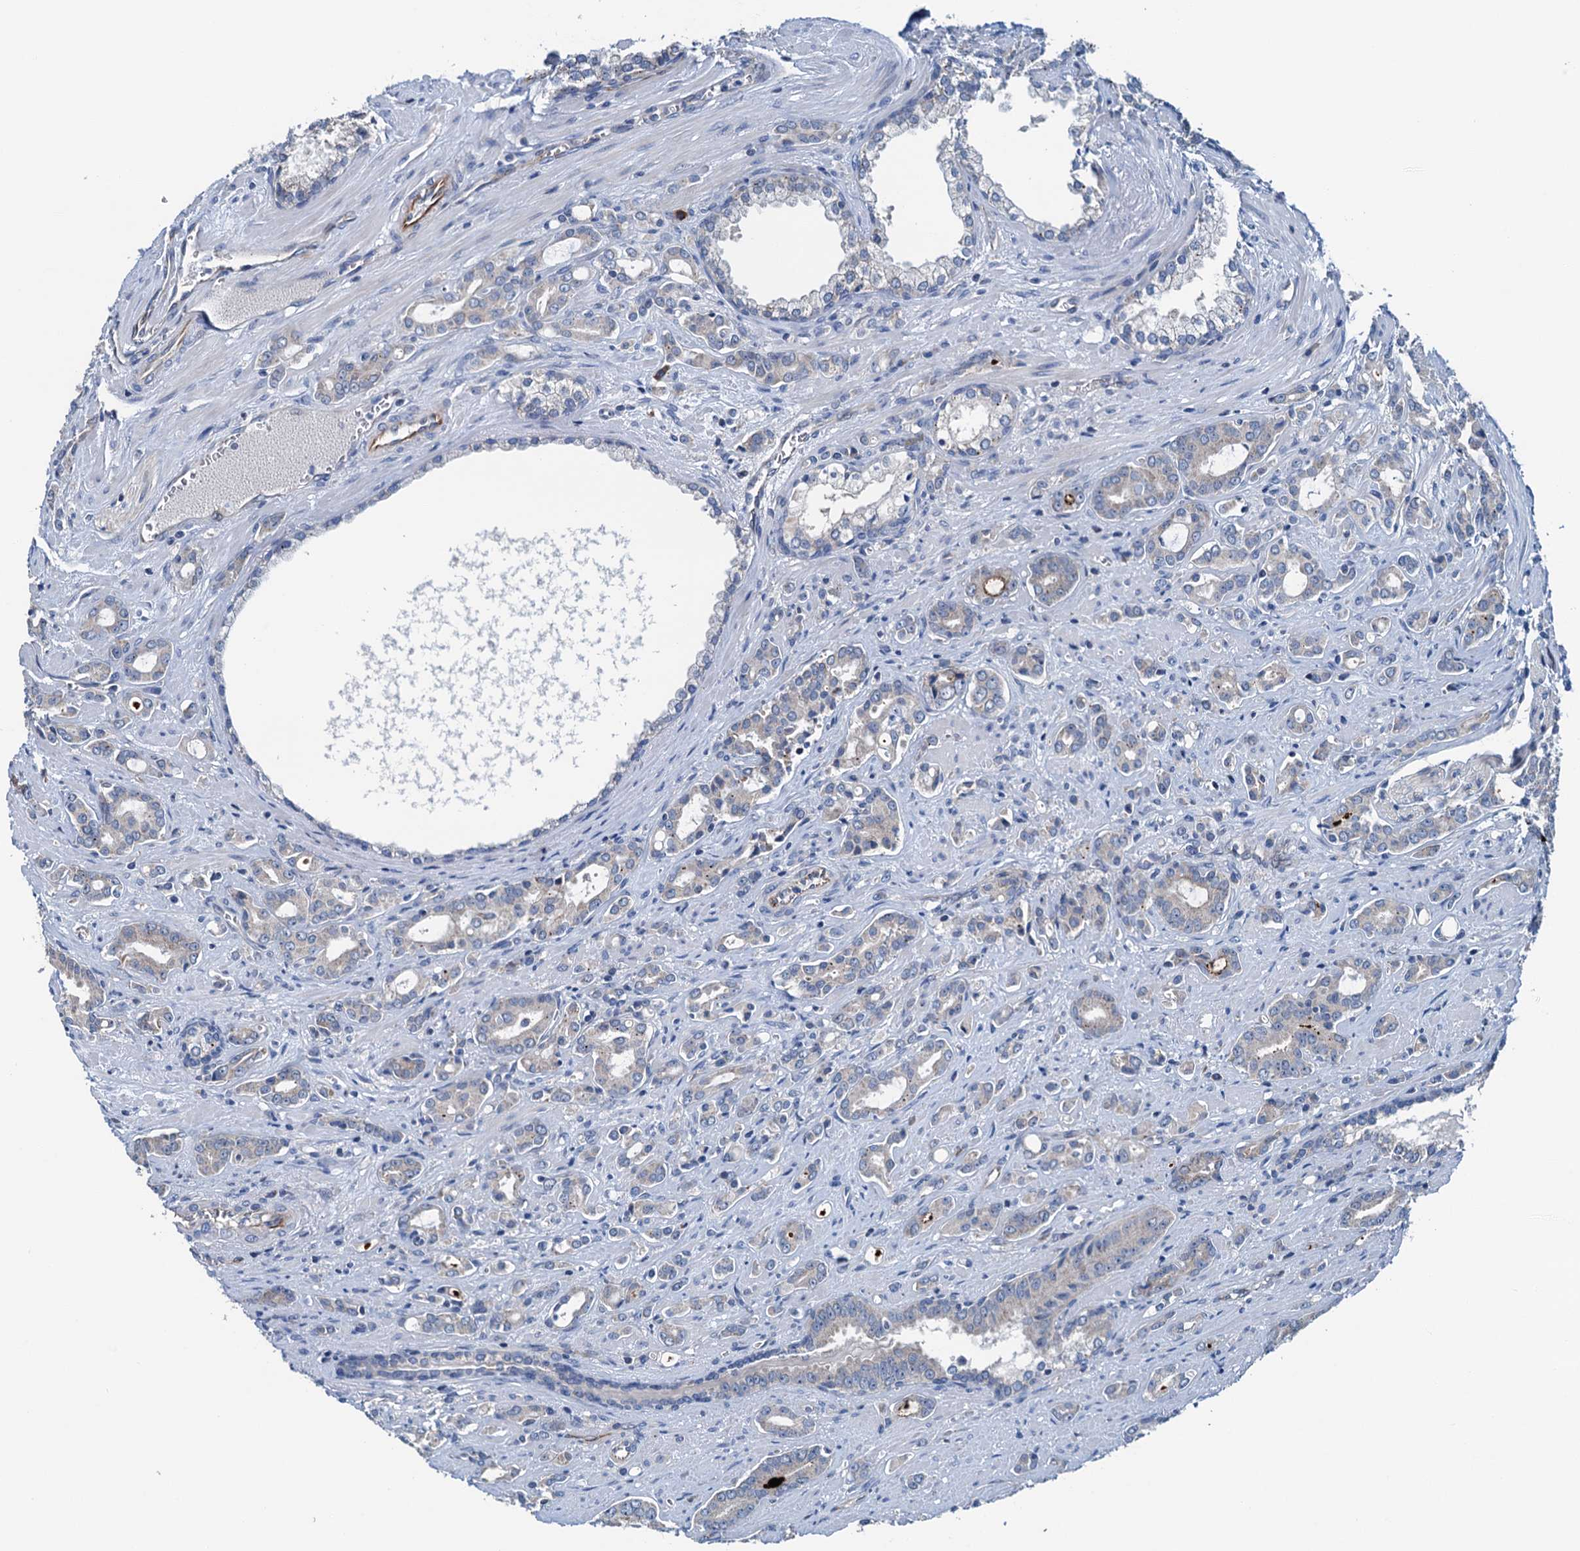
{"staining": {"intensity": "weak", "quantity": "<25%", "location": "cytoplasmic/membranous"}, "tissue": "prostate cancer", "cell_type": "Tumor cells", "image_type": "cancer", "snomed": [{"axis": "morphology", "description": "Adenocarcinoma, High grade"}, {"axis": "topography", "description": "Prostate"}], "caption": "Tumor cells are negative for protein expression in human prostate high-grade adenocarcinoma.", "gene": "ELAC1", "patient": {"sex": "male", "age": 72}}